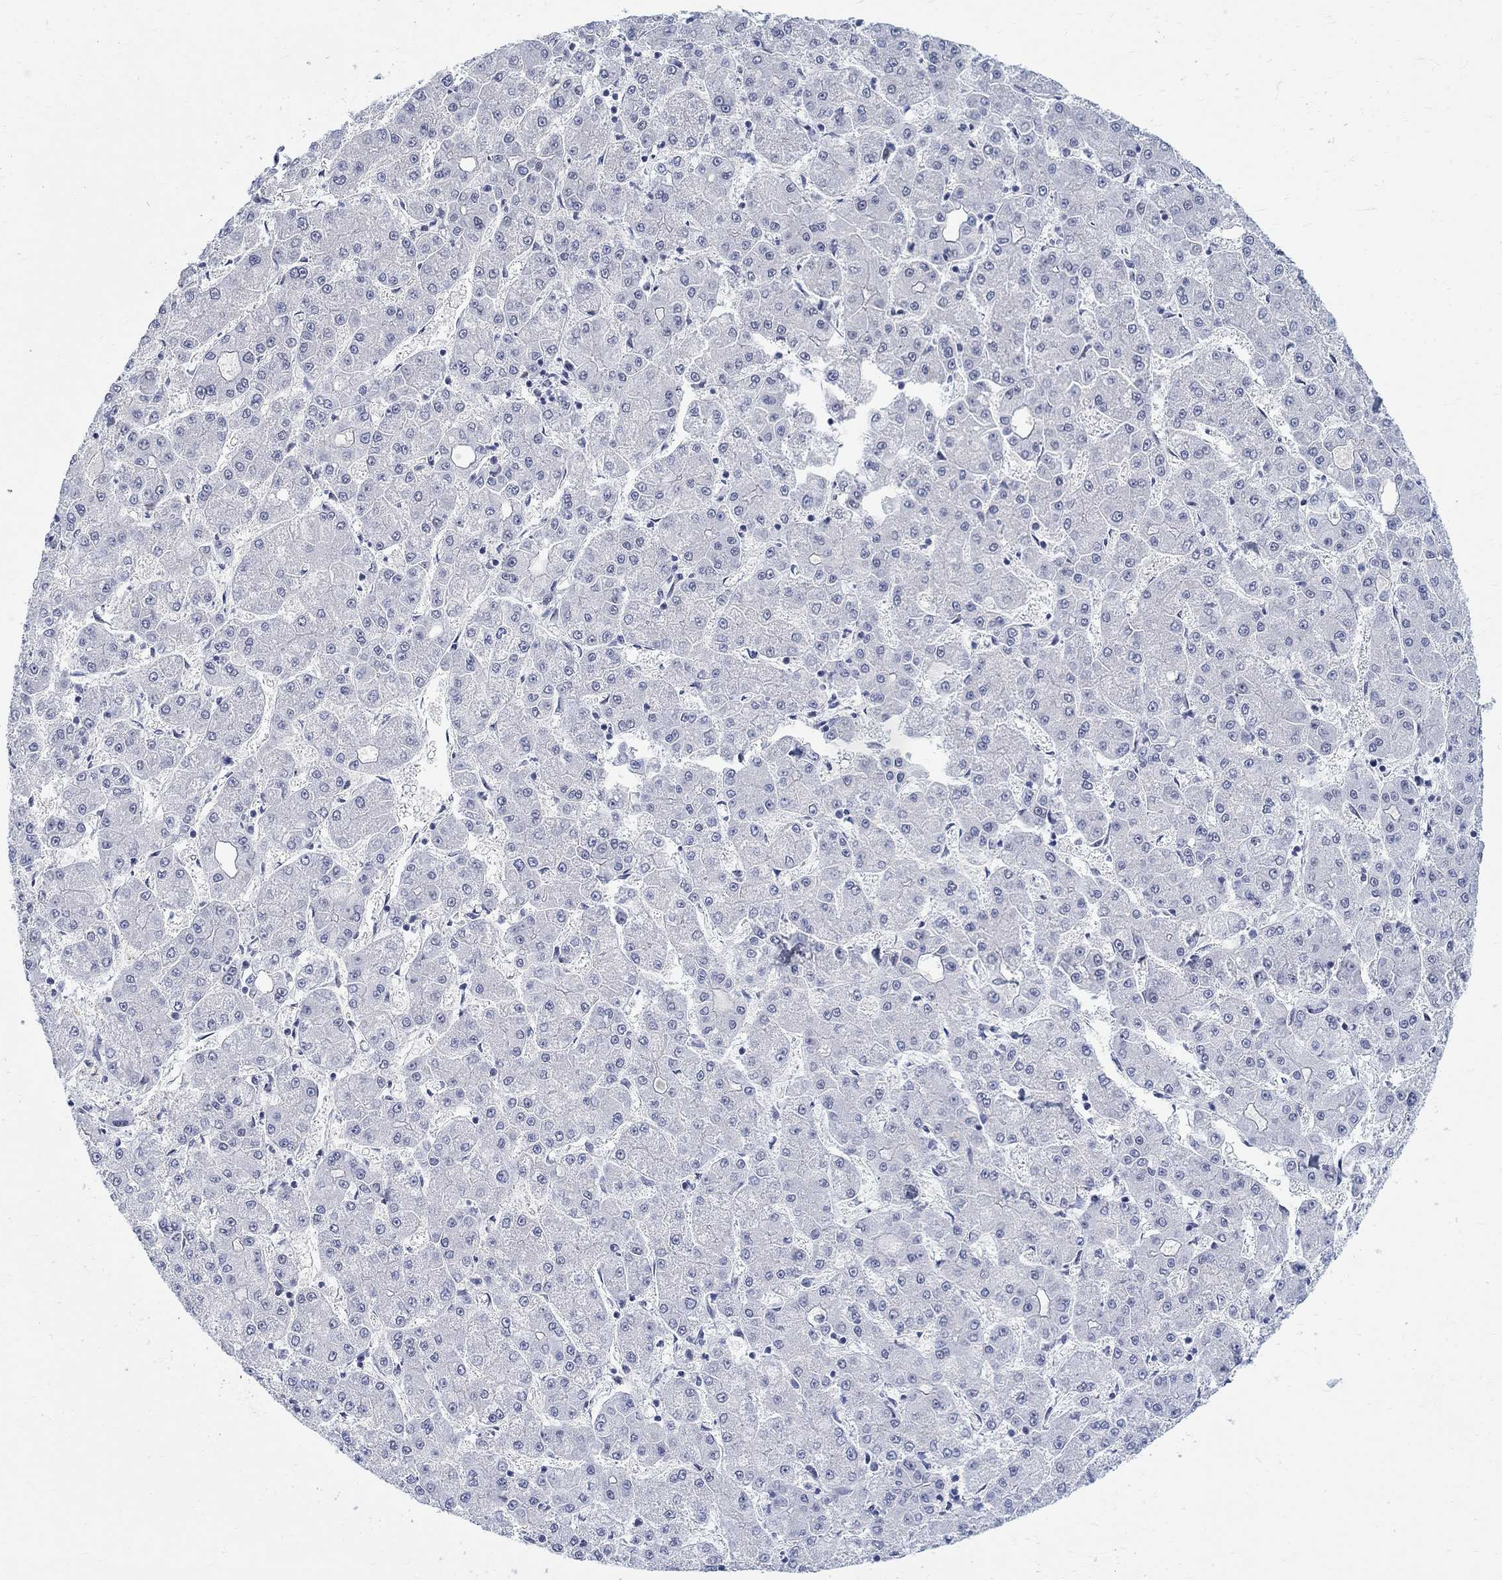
{"staining": {"intensity": "negative", "quantity": "none", "location": "none"}, "tissue": "liver cancer", "cell_type": "Tumor cells", "image_type": "cancer", "snomed": [{"axis": "morphology", "description": "Carcinoma, Hepatocellular, NOS"}, {"axis": "topography", "description": "Liver"}], "caption": "DAB immunohistochemical staining of liver cancer shows no significant staining in tumor cells.", "gene": "ANKS1B", "patient": {"sex": "male", "age": 73}}